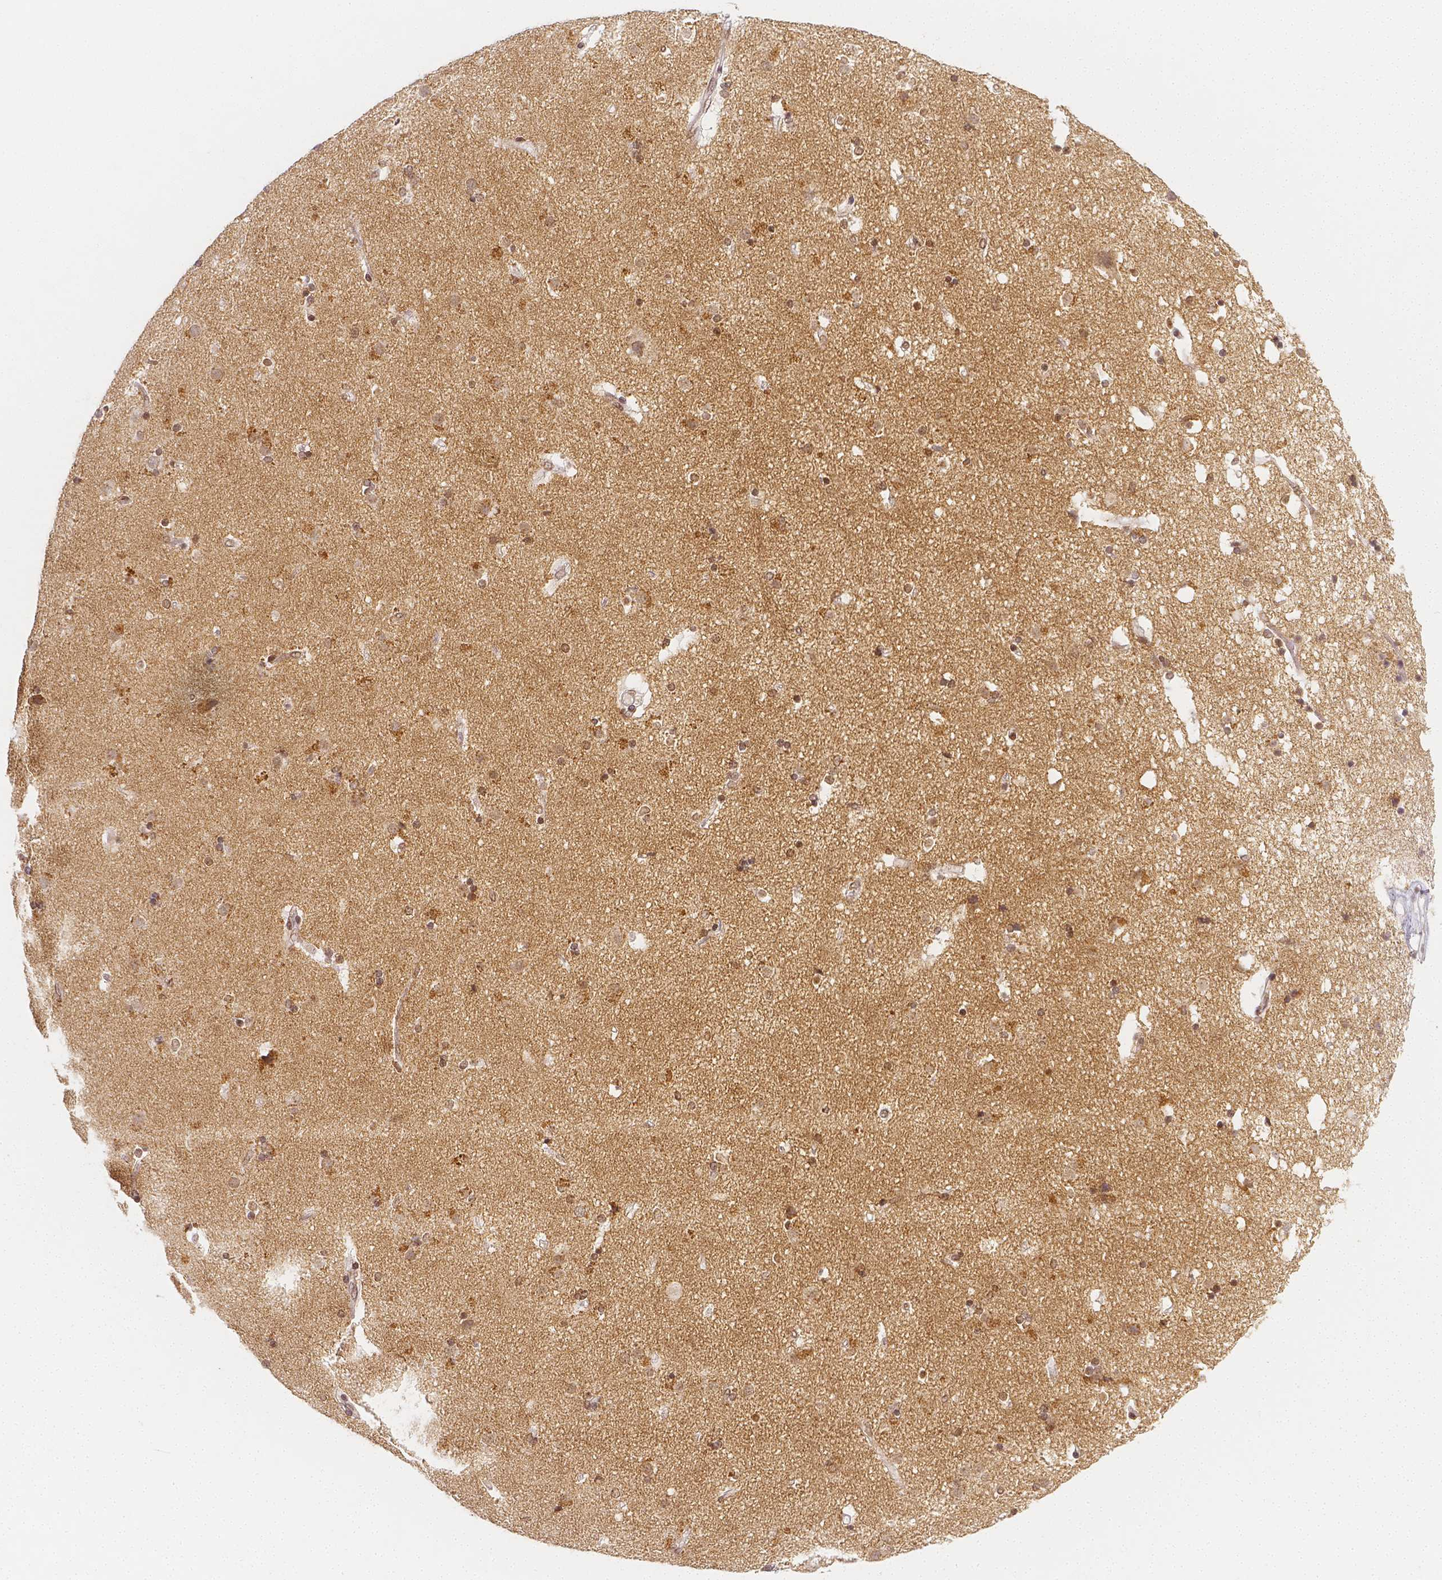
{"staining": {"intensity": "moderate", "quantity": "<25%", "location": "nuclear"}, "tissue": "caudate", "cell_type": "Glial cells", "image_type": "normal", "snomed": [{"axis": "morphology", "description": "Normal tissue, NOS"}, {"axis": "topography", "description": "Lateral ventricle wall"}], "caption": "An immunohistochemistry (IHC) photomicrograph of unremarkable tissue is shown. Protein staining in brown labels moderate nuclear positivity in caudate within glial cells.", "gene": "THY1", "patient": {"sex": "female", "age": 71}}